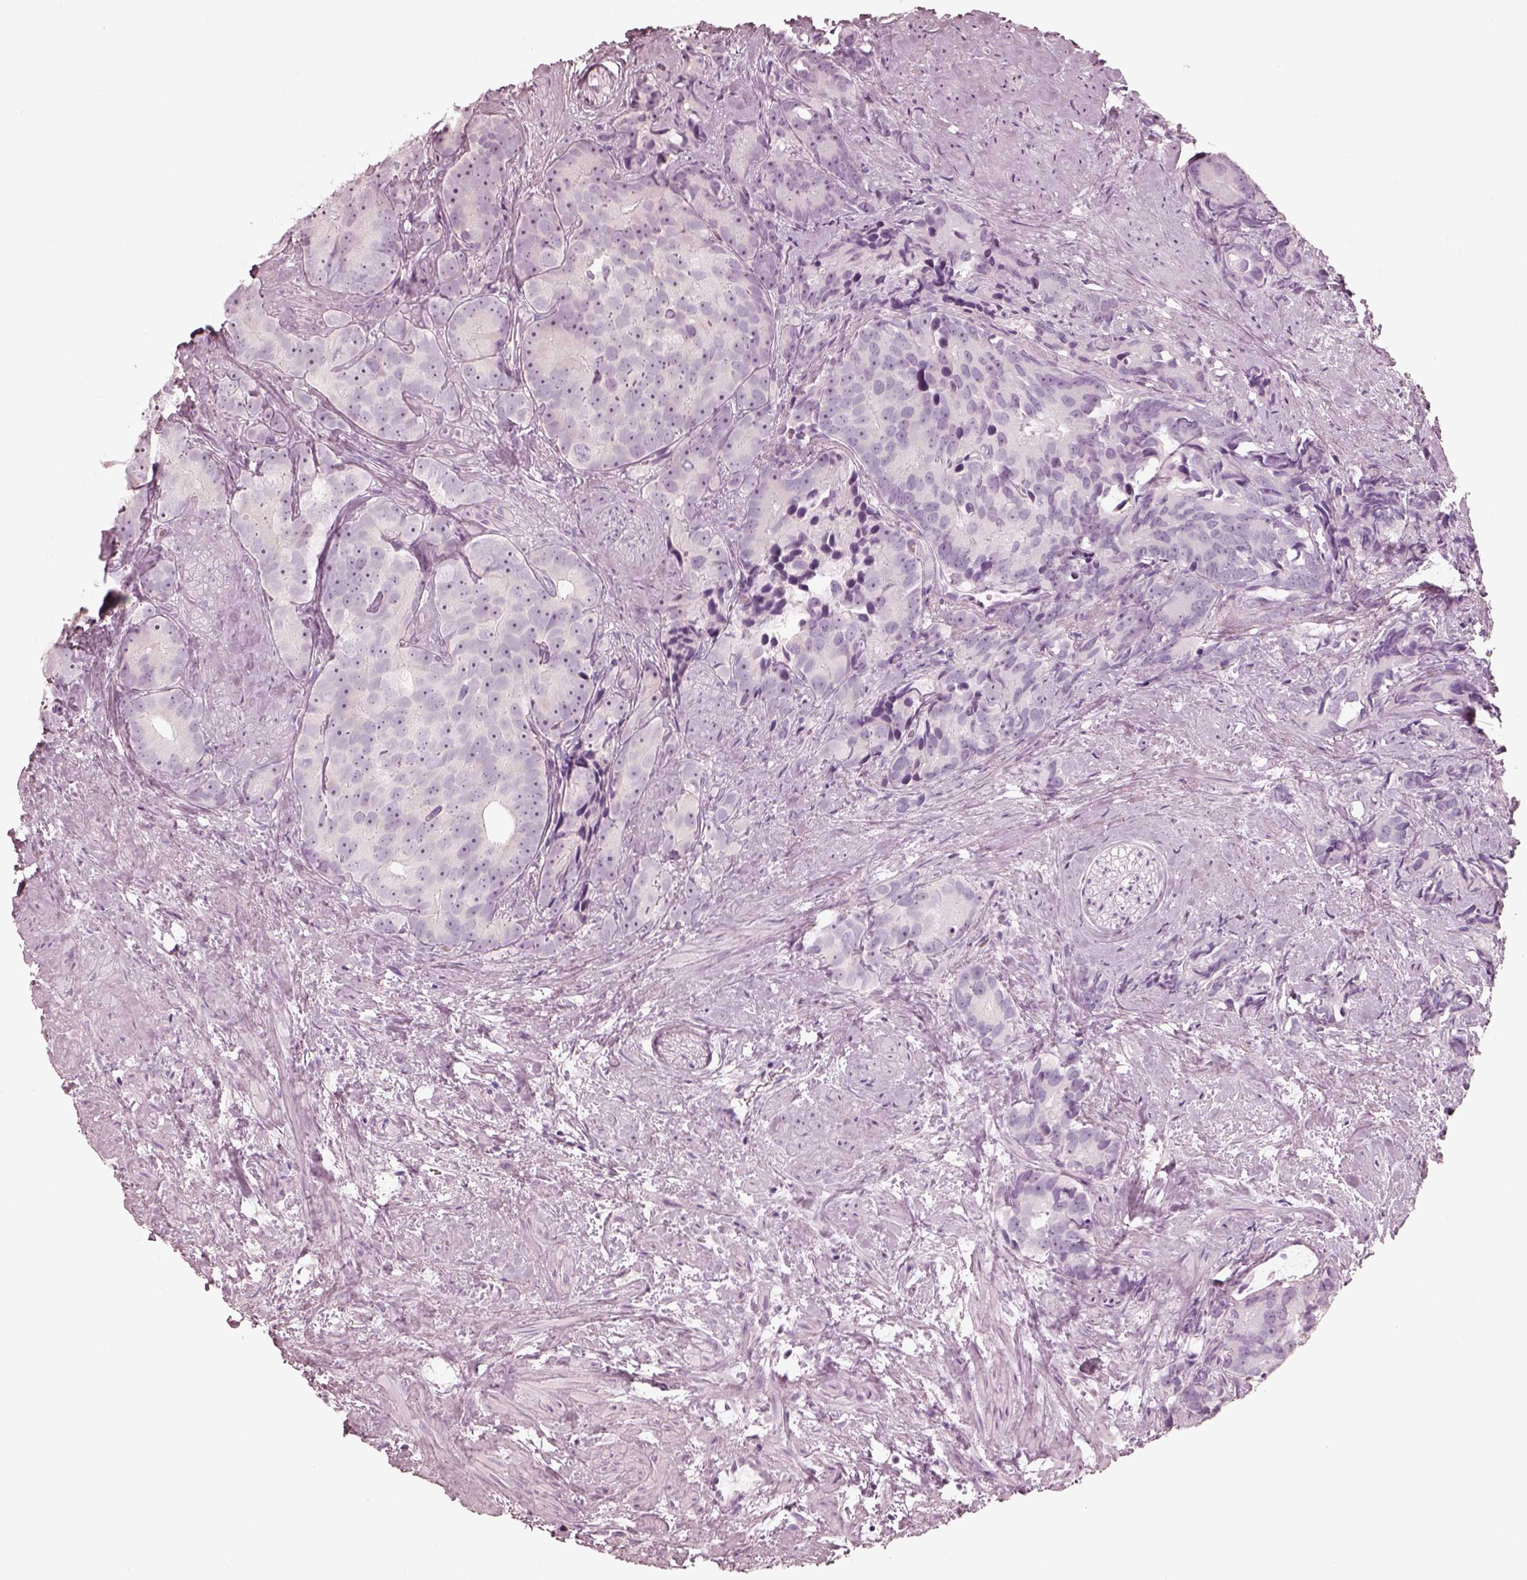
{"staining": {"intensity": "negative", "quantity": "none", "location": "none"}, "tissue": "prostate cancer", "cell_type": "Tumor cells", "image_type": "cancer", "snomed": [{"axis": "morphology", "description": "Adenocarcinoma, High grade"}, {"axis": "topography", "description": "Prostate"}], "caption": "Micrograph shows no protein positivity in tumor cells of prostate adenocarcinoma (high-grade) tissue.", "gene": "PON3", "patient": {"sex": "male", "age": 90}}